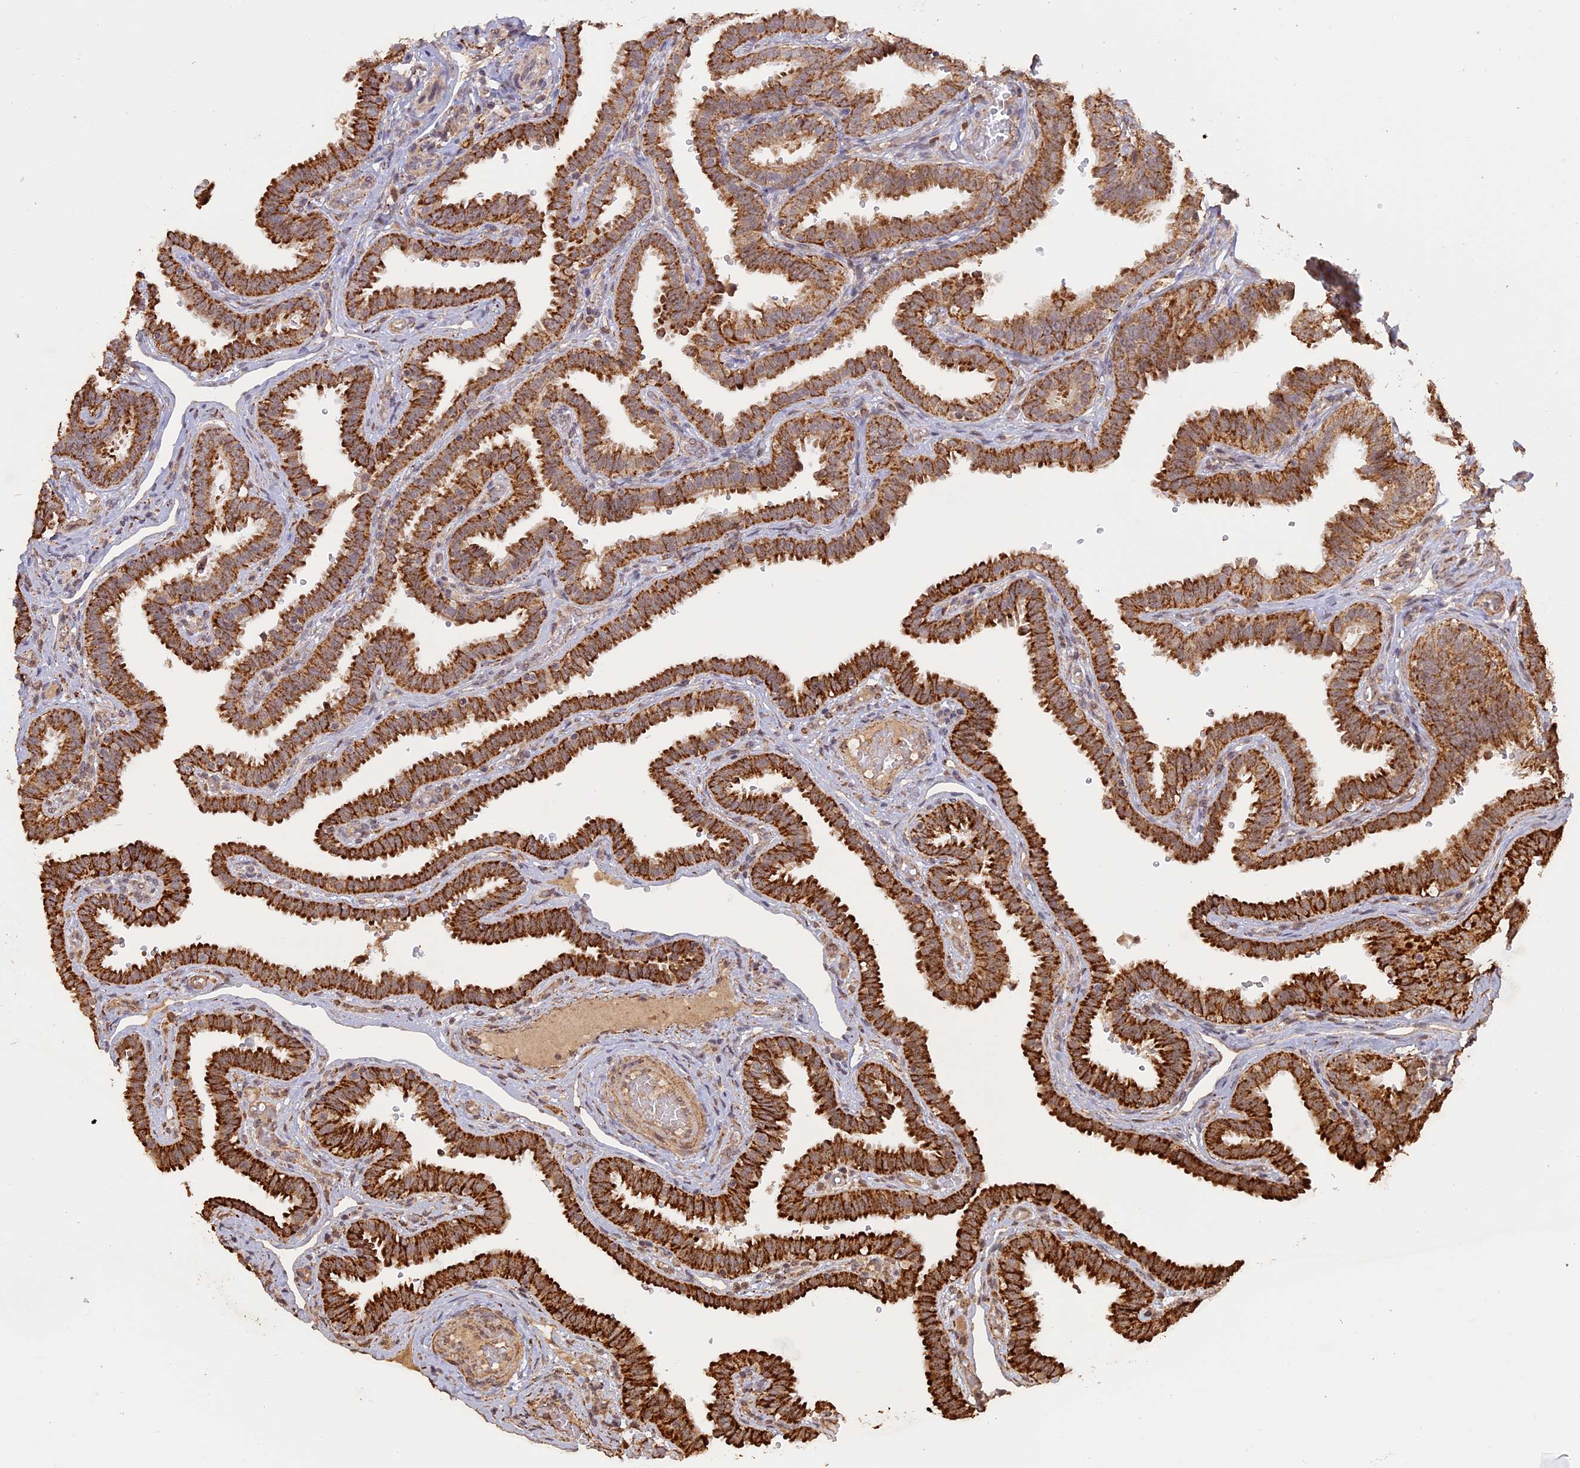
{"staining": {"intensity": "strong", "quantity": ">75%", "location": "cytoplasmic/membranous"}, "tissue": "fallopian tube", "cell_type": "Glandular cells", "image_type": "normal", "snomed": [{"axis": "morphology", "description": "Normal tissue, NOS"}, {"axis": "topography", "description": "Fallopian tube"}], "caption": "Immunohistochemistry (DAB (3,3'-diaminobenzidine)) staining of unremarkable human fallopian tube demonstrates strong cytoplasmic/membranous protein expression in approximately >75% of glandular cells.", "gene": "FAM210B", "patient": {"sex": "female", "age": 37}}